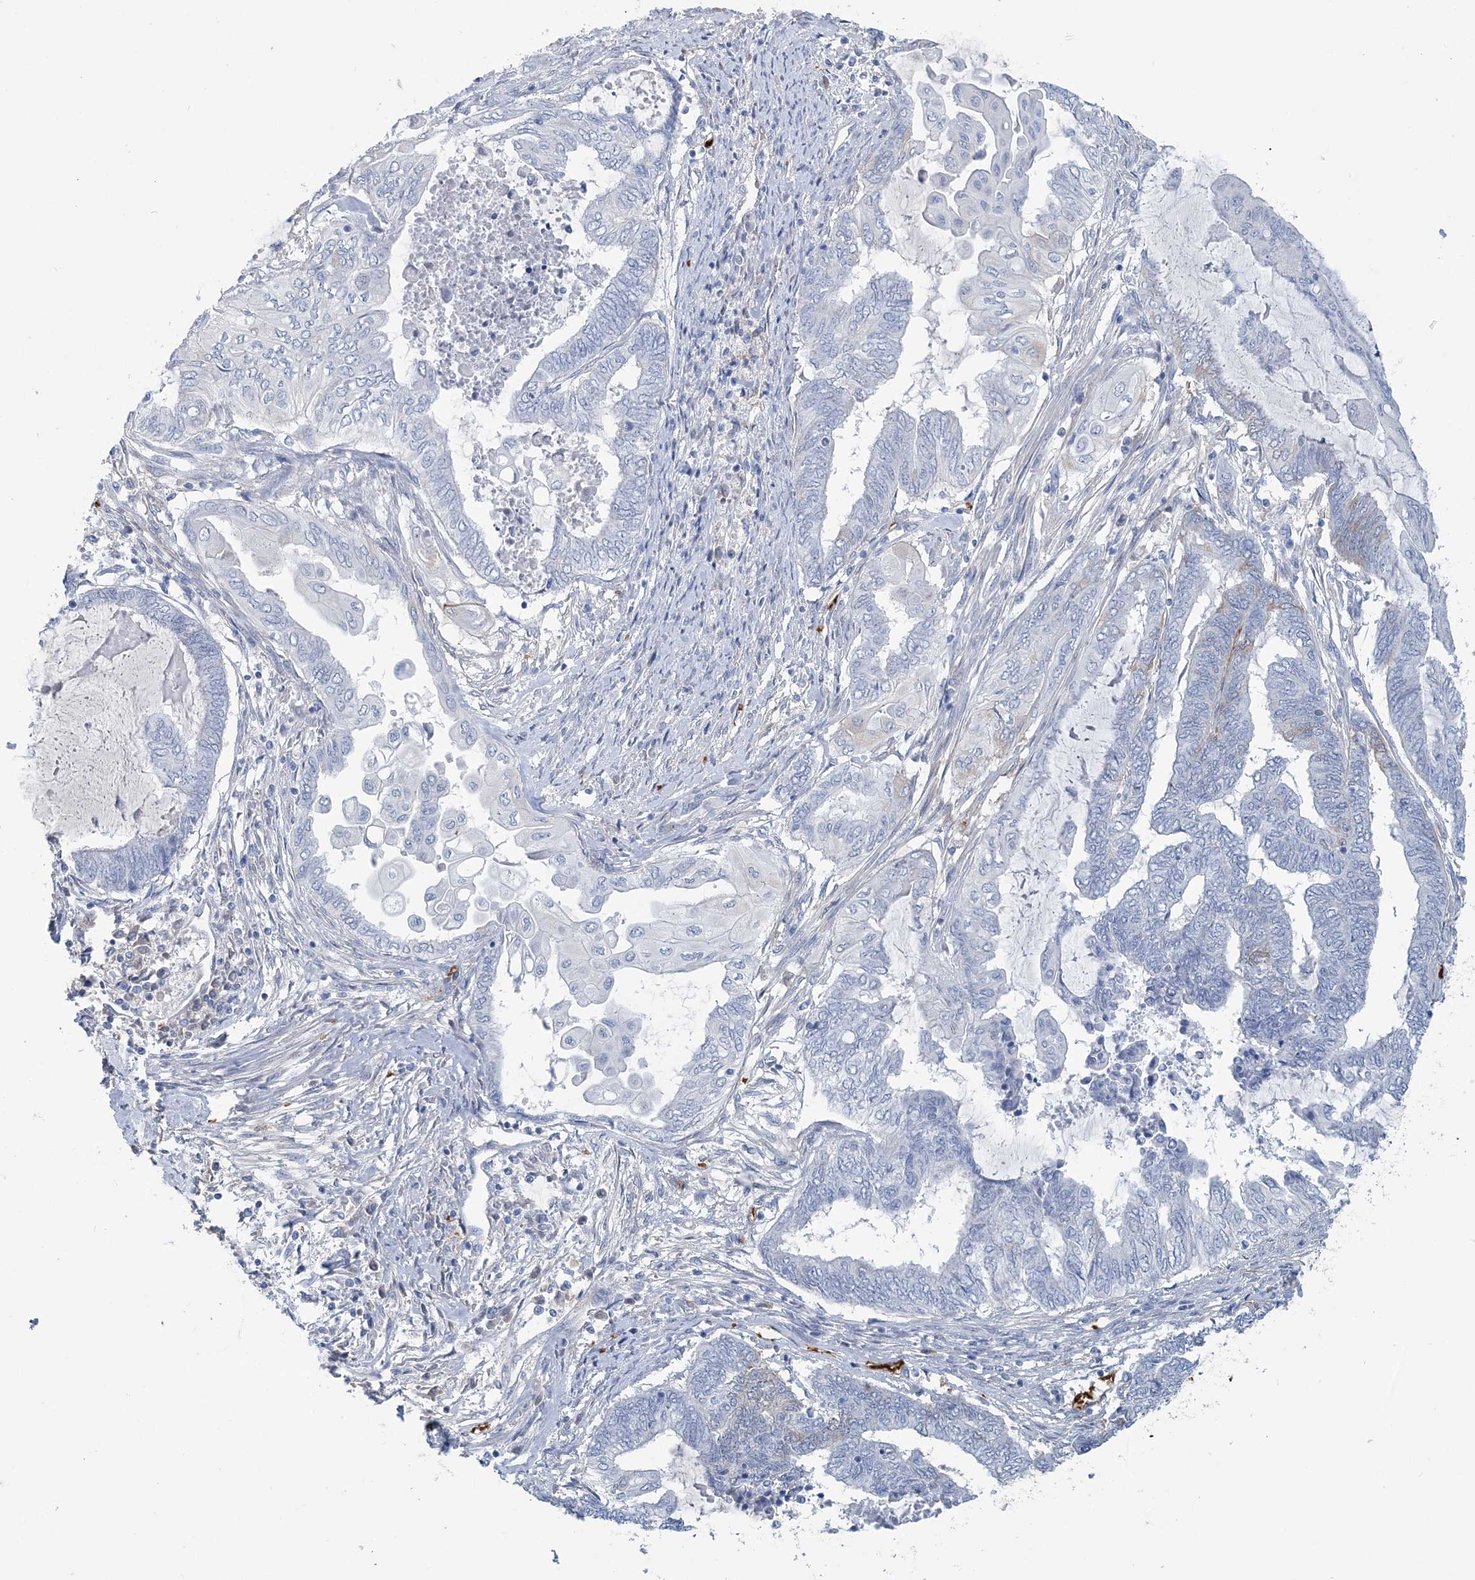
{"staining": {"intensity": "negative", "quantity": "none", "location": "none"}, "tissue": "endometrial cancer", "cell_type": "Tumor cells", "image_type": "cancer", "snomed": [{"axis": "morphology", "description": "Adenocarcinoma, NOS"}, {"axis": "topography", "description": "Uterus"}, {"axis": "topography", "description": "Endometrium"}], "caption": "DAB immunohistochemical staining of human endometrial adenocarcinoma reveals no significant expression in tumor cells.", "gene": "HBD", "patient": {"sex": "female", "age": 70}}